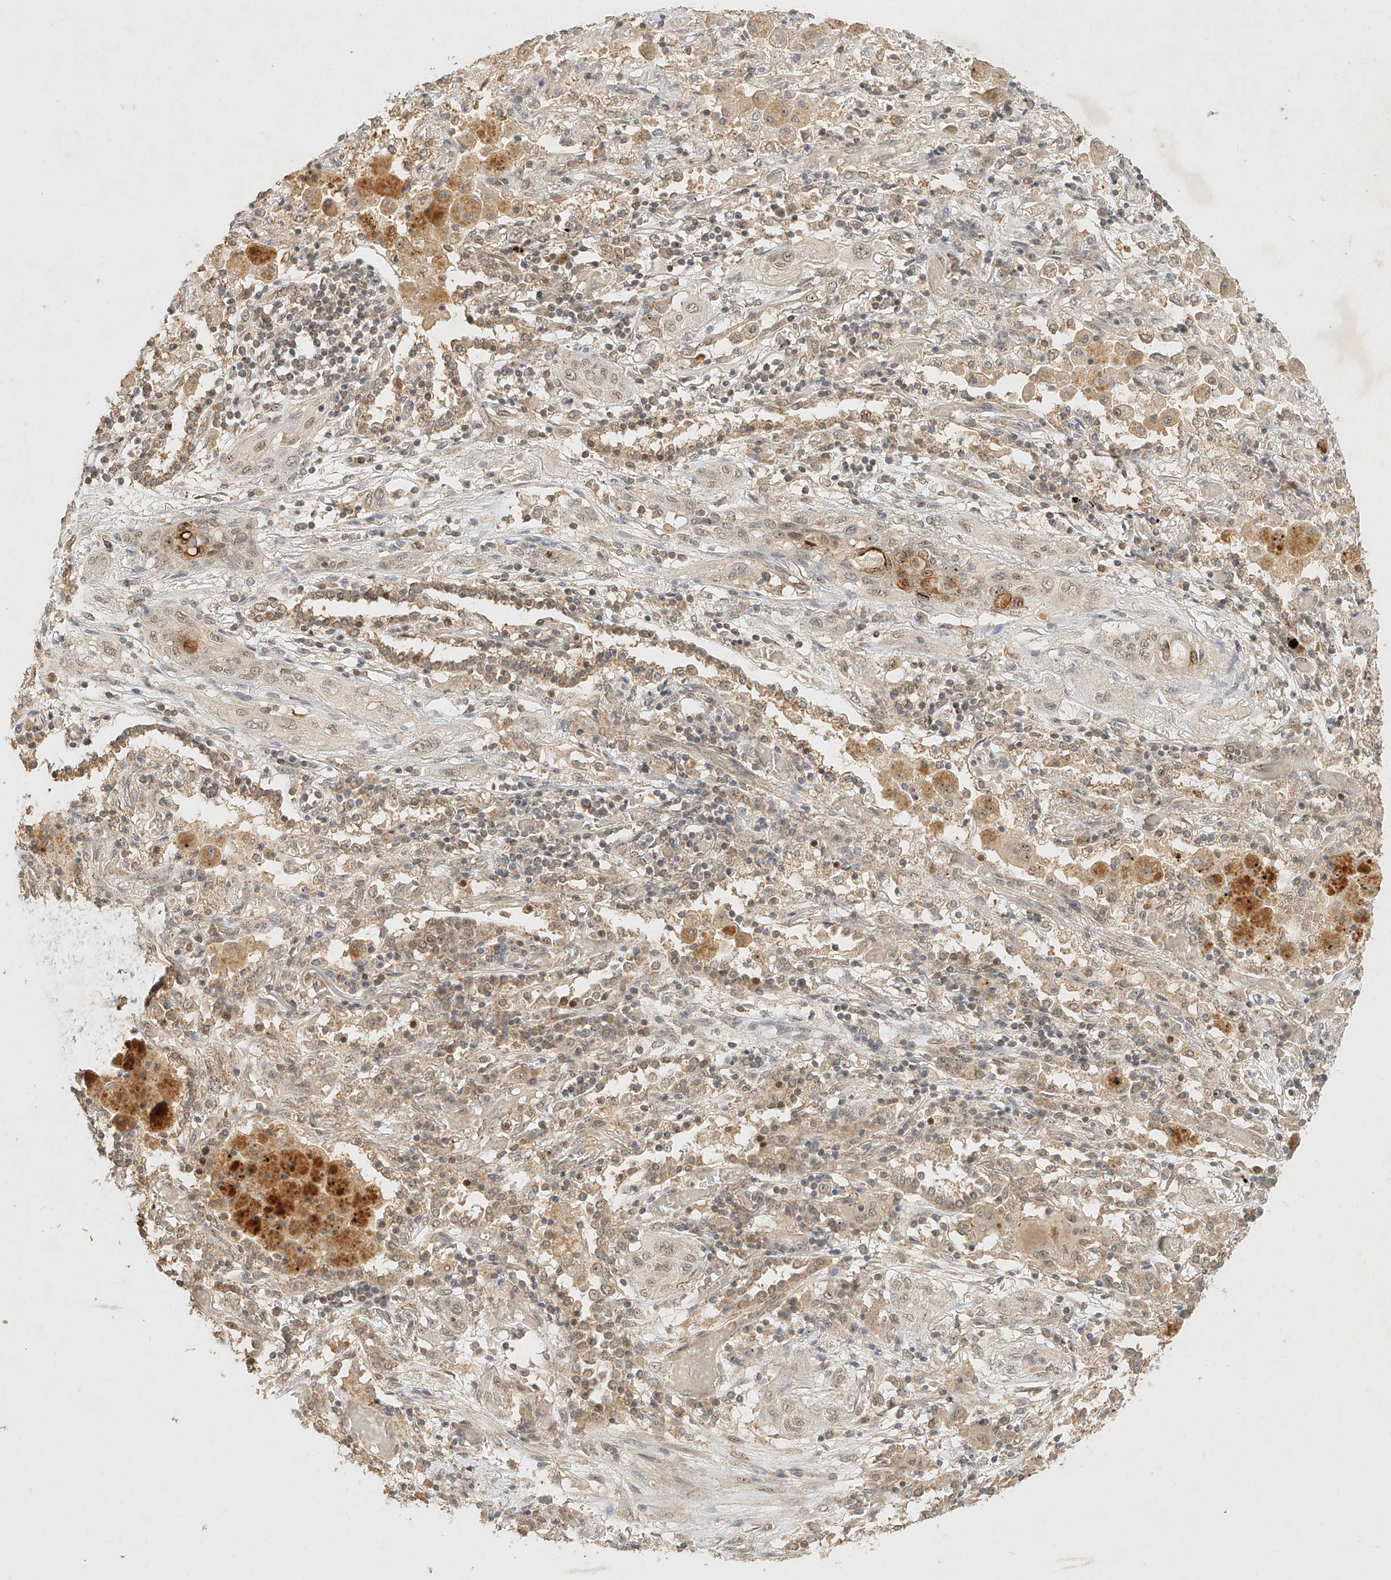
{"staining": {"intensity": "weak", "quantity": ">75%", "location": "cytoplasmic/membranous,nuclear"}, "tissue": "lung cancer", "cell_type": "Tumor cells", "image_type": "cancer", "snomed": [{"axis": "morphology", "description": "Squamous cell carcinoma, NOS"}, {"axis": "topography", "description": "Lung"}], "caption": "This is a histology image of immunohistochemistry staining of squamous cell carcinoma (lung), which shows weak expression in the cytoplasmic/membranous and nuclear of tumor cells.", "gene": "CXorf58", "patient": {"sex": "female", "age": 47}}